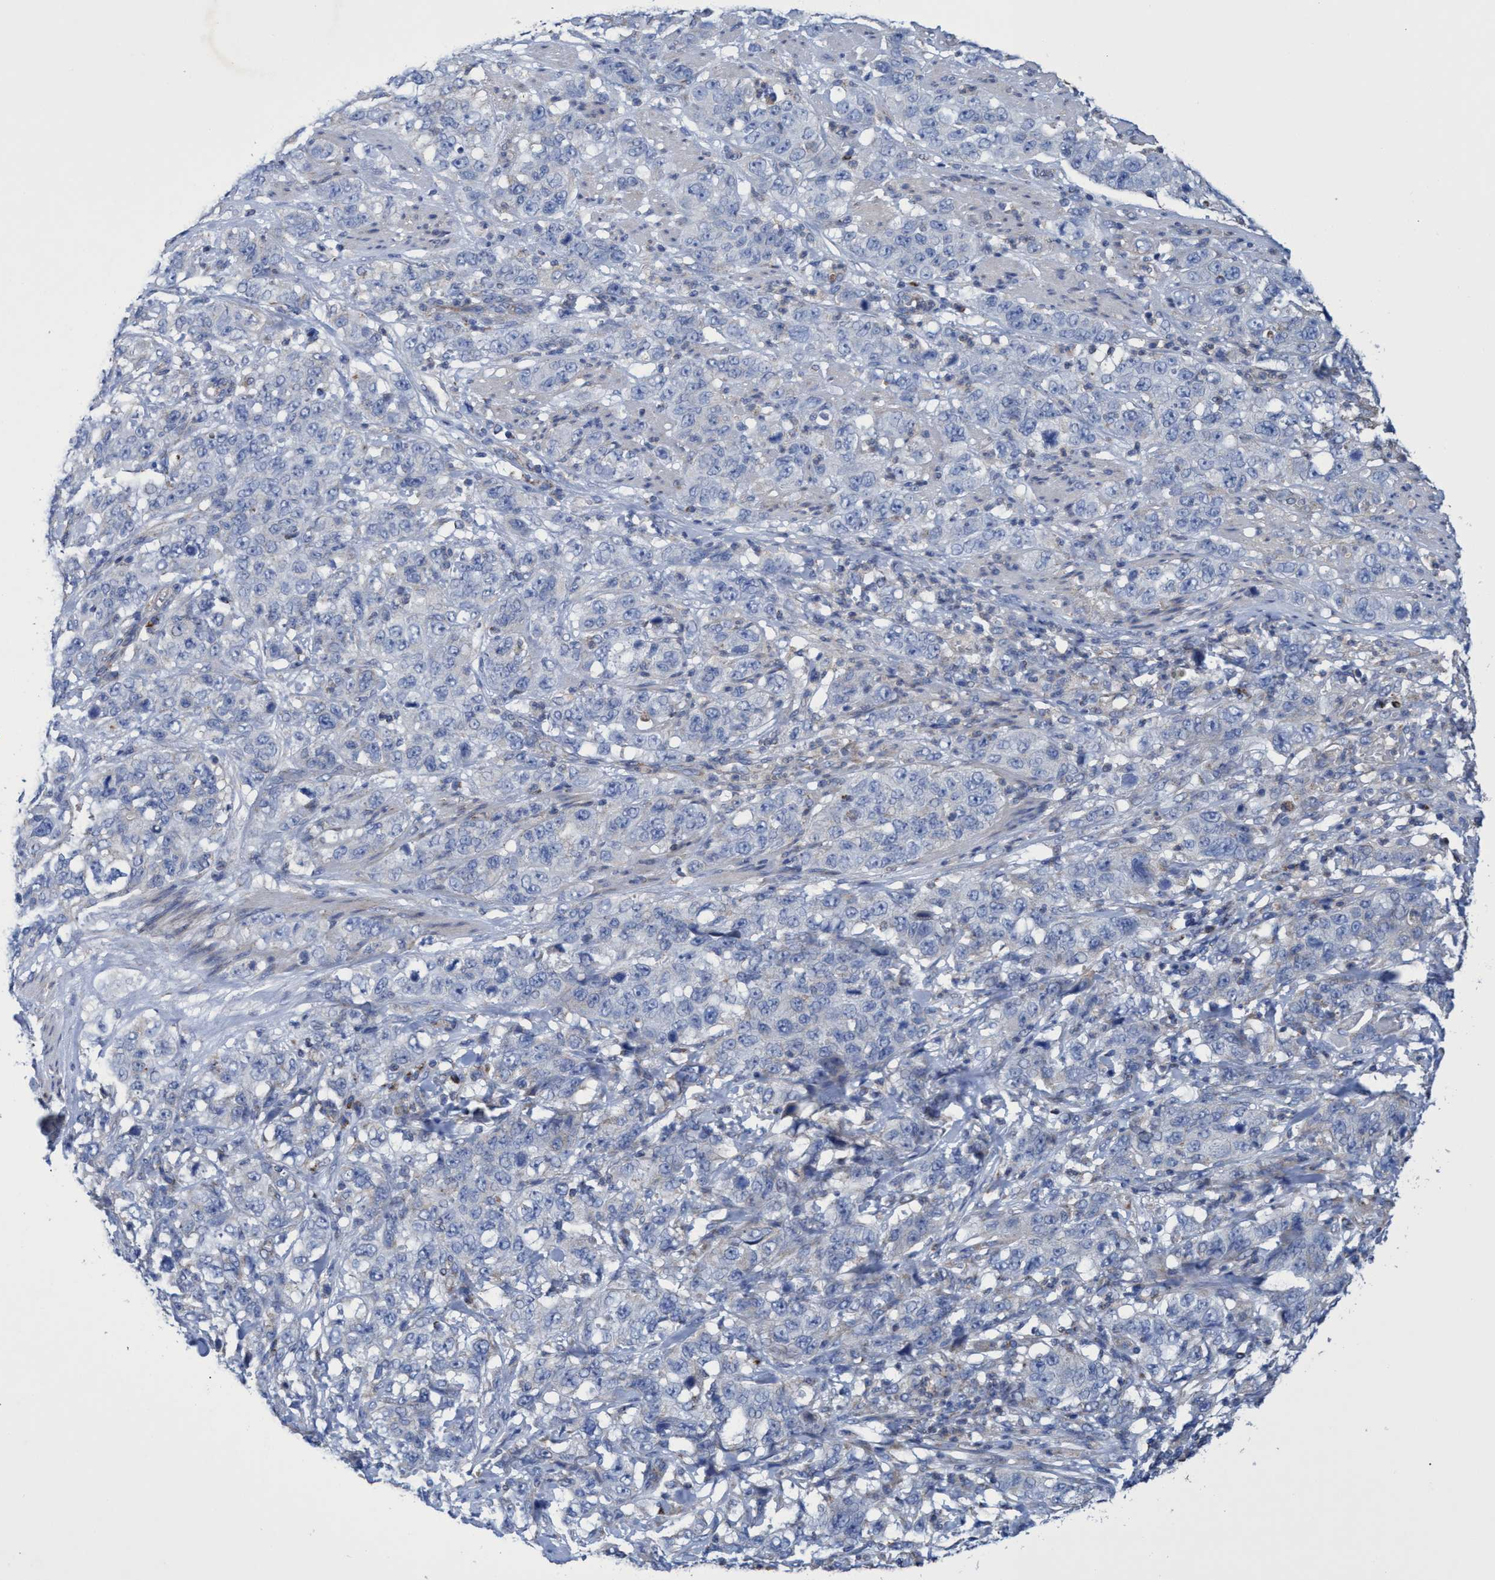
{"staining": {"intensity": "negative", "quantity": "none", "location": "none"}, "tissue": "stomach cancer", "cell_type": "Tumor cells", "image_type": "cancer", "snomed": [{"axis": "morphology", "description": "Adenocarcinoma, NOS"}, {"axis": "topography", "description": "Stomach"}], "caption": "High power microscopy image of an IHC micrograph of stomach cancer, revealing no significant positivity in tumor cells.", "gene": "ZNF750", "patient": {"sex": "male", "age": 48}}